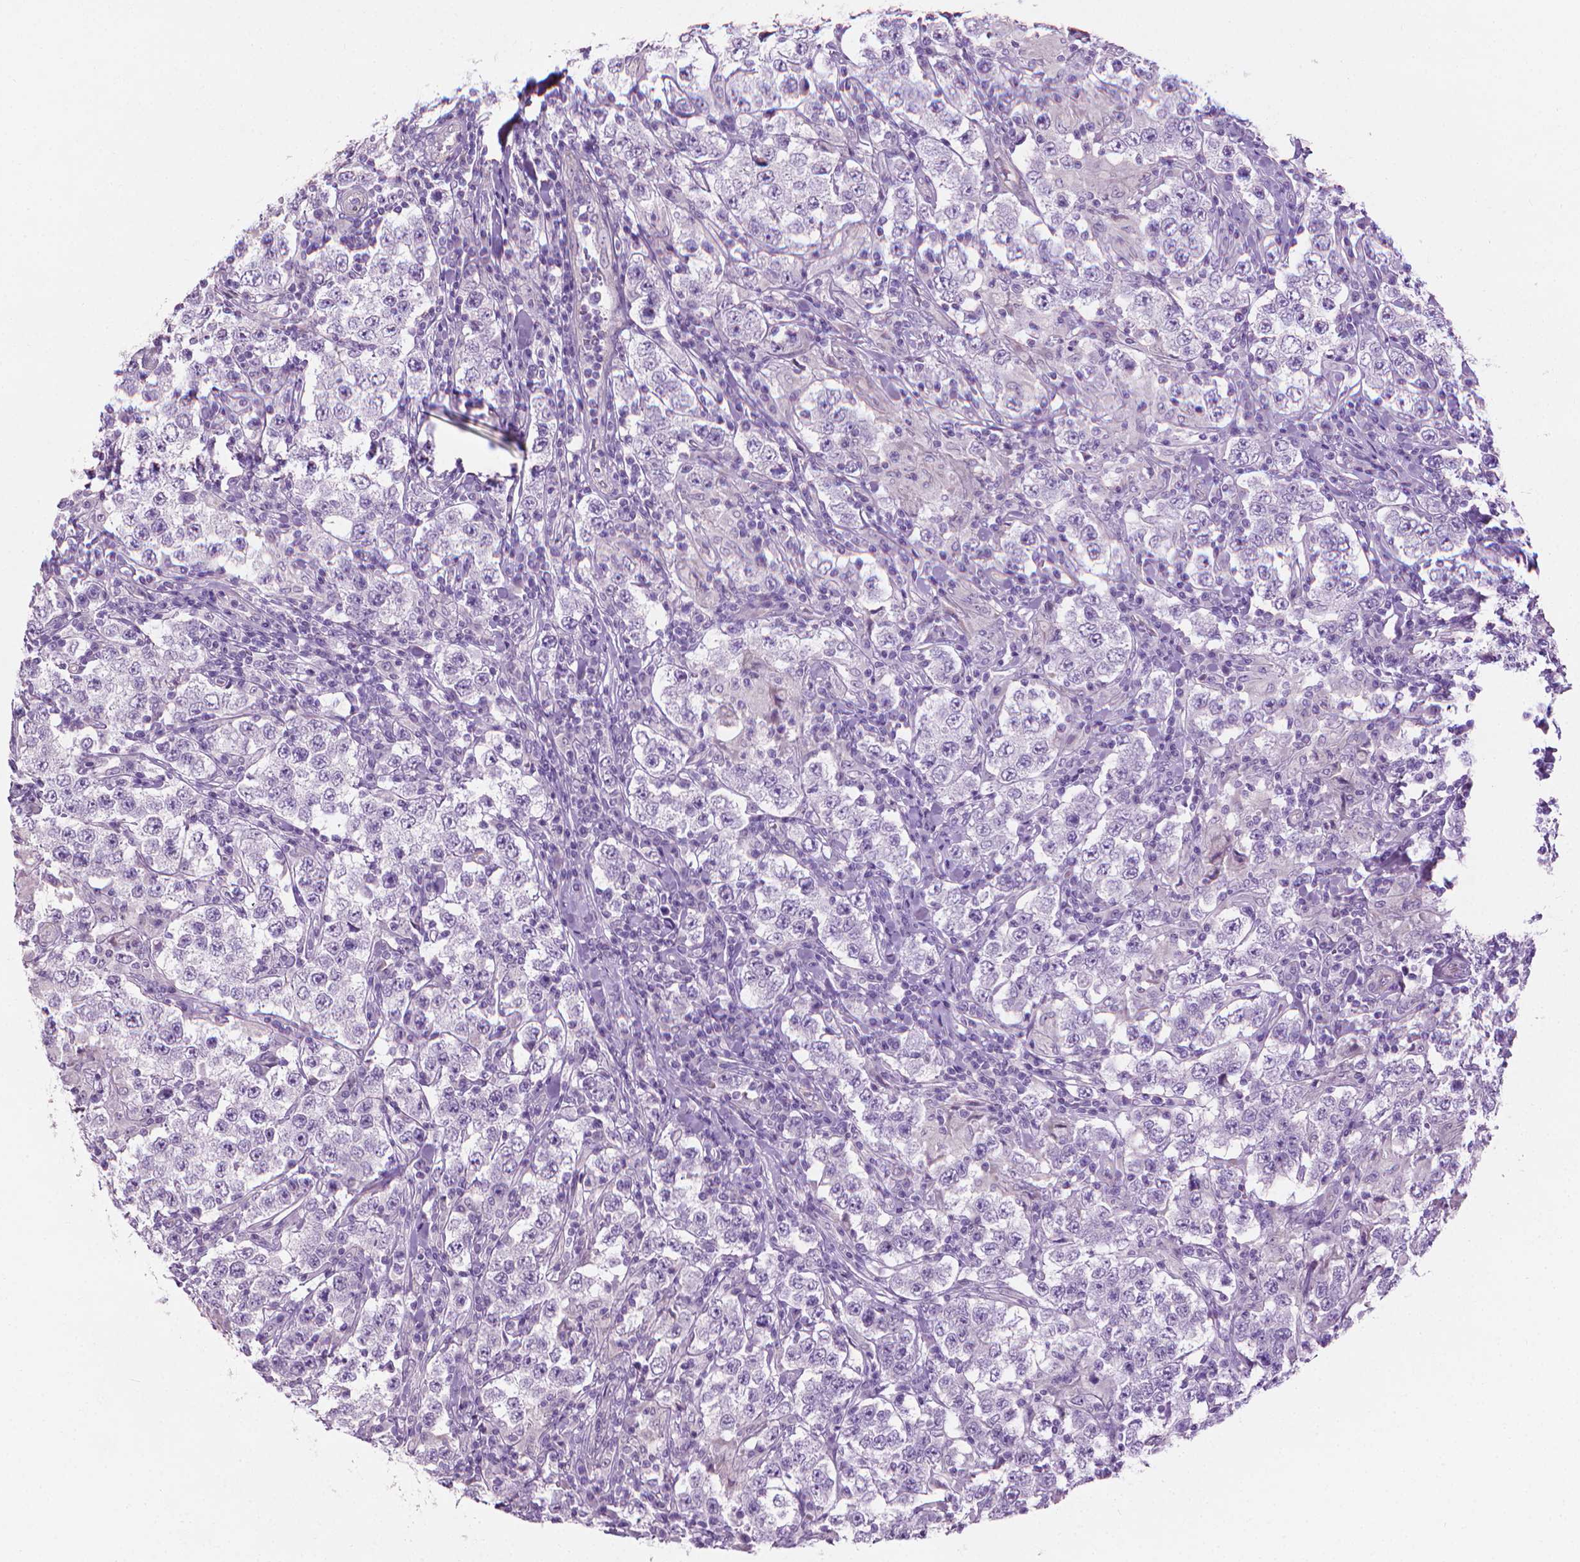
{"staining": {"intensity": "negative", "quantity": "none", "location": "none"}, "tissue": "testis cancer", "cell_type": "Tumor cells", "image_type": "cancer", "snomed": [{"axis": "morphology", "description": "Seminoma, NOS"}, {"axis": "morphology", "description": "Carcinoma, Embryonal, NOS"}, {"axis": "topography", "description": "Testis"}], "caption": "Immunohistochemical staining of testis cancer (embryonal carcinoma) displays no significant expression in tumor cells. (Stains: DAB immunohistochemistry (IHC) with hematoxylin counter stain, Microscopy: brightfield microscopy at high magnification).", "gene": "KRT73", "patient": {"sex": "male", "age": 41}}